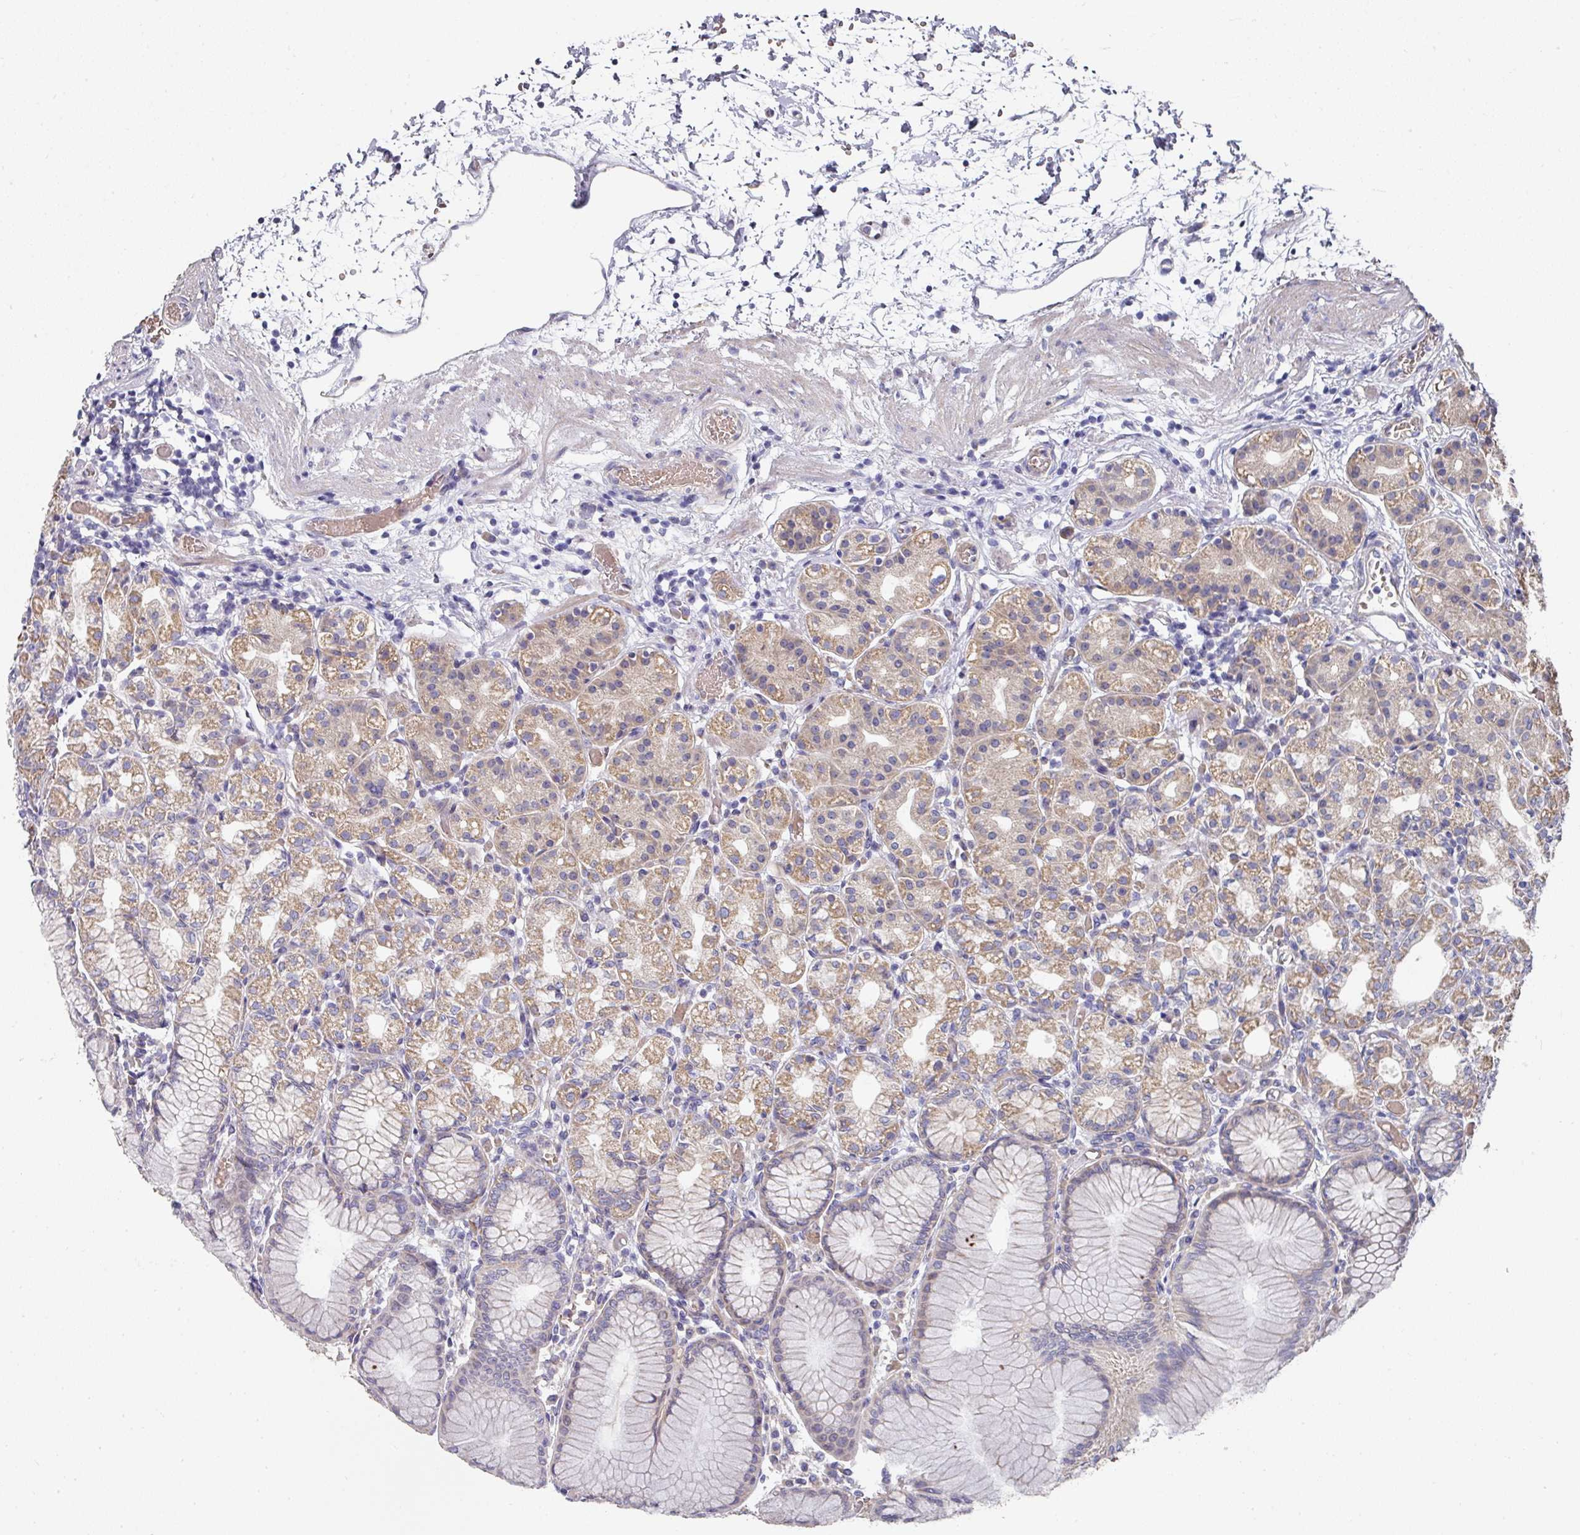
{"staining": {"intensity": "moderate", "quantity": "25%-75%", "location": "cytoplasmic/membranous"}, "tissue": "stomach", "cell_type": "Glandular cells", "image_type": "normal", "snomed": [{"axis": "morphology", "description": "Normal tissue, NOS"}, {"axis": "topography", "description": "Stomach"}], "caption": "A brown stain highlights moderate cytoplasmic/membranous expression of a protein in glandular cells of benign stomach.", "gene": "PYROXD2", "patient": {"sex": "female", "age": 57}}